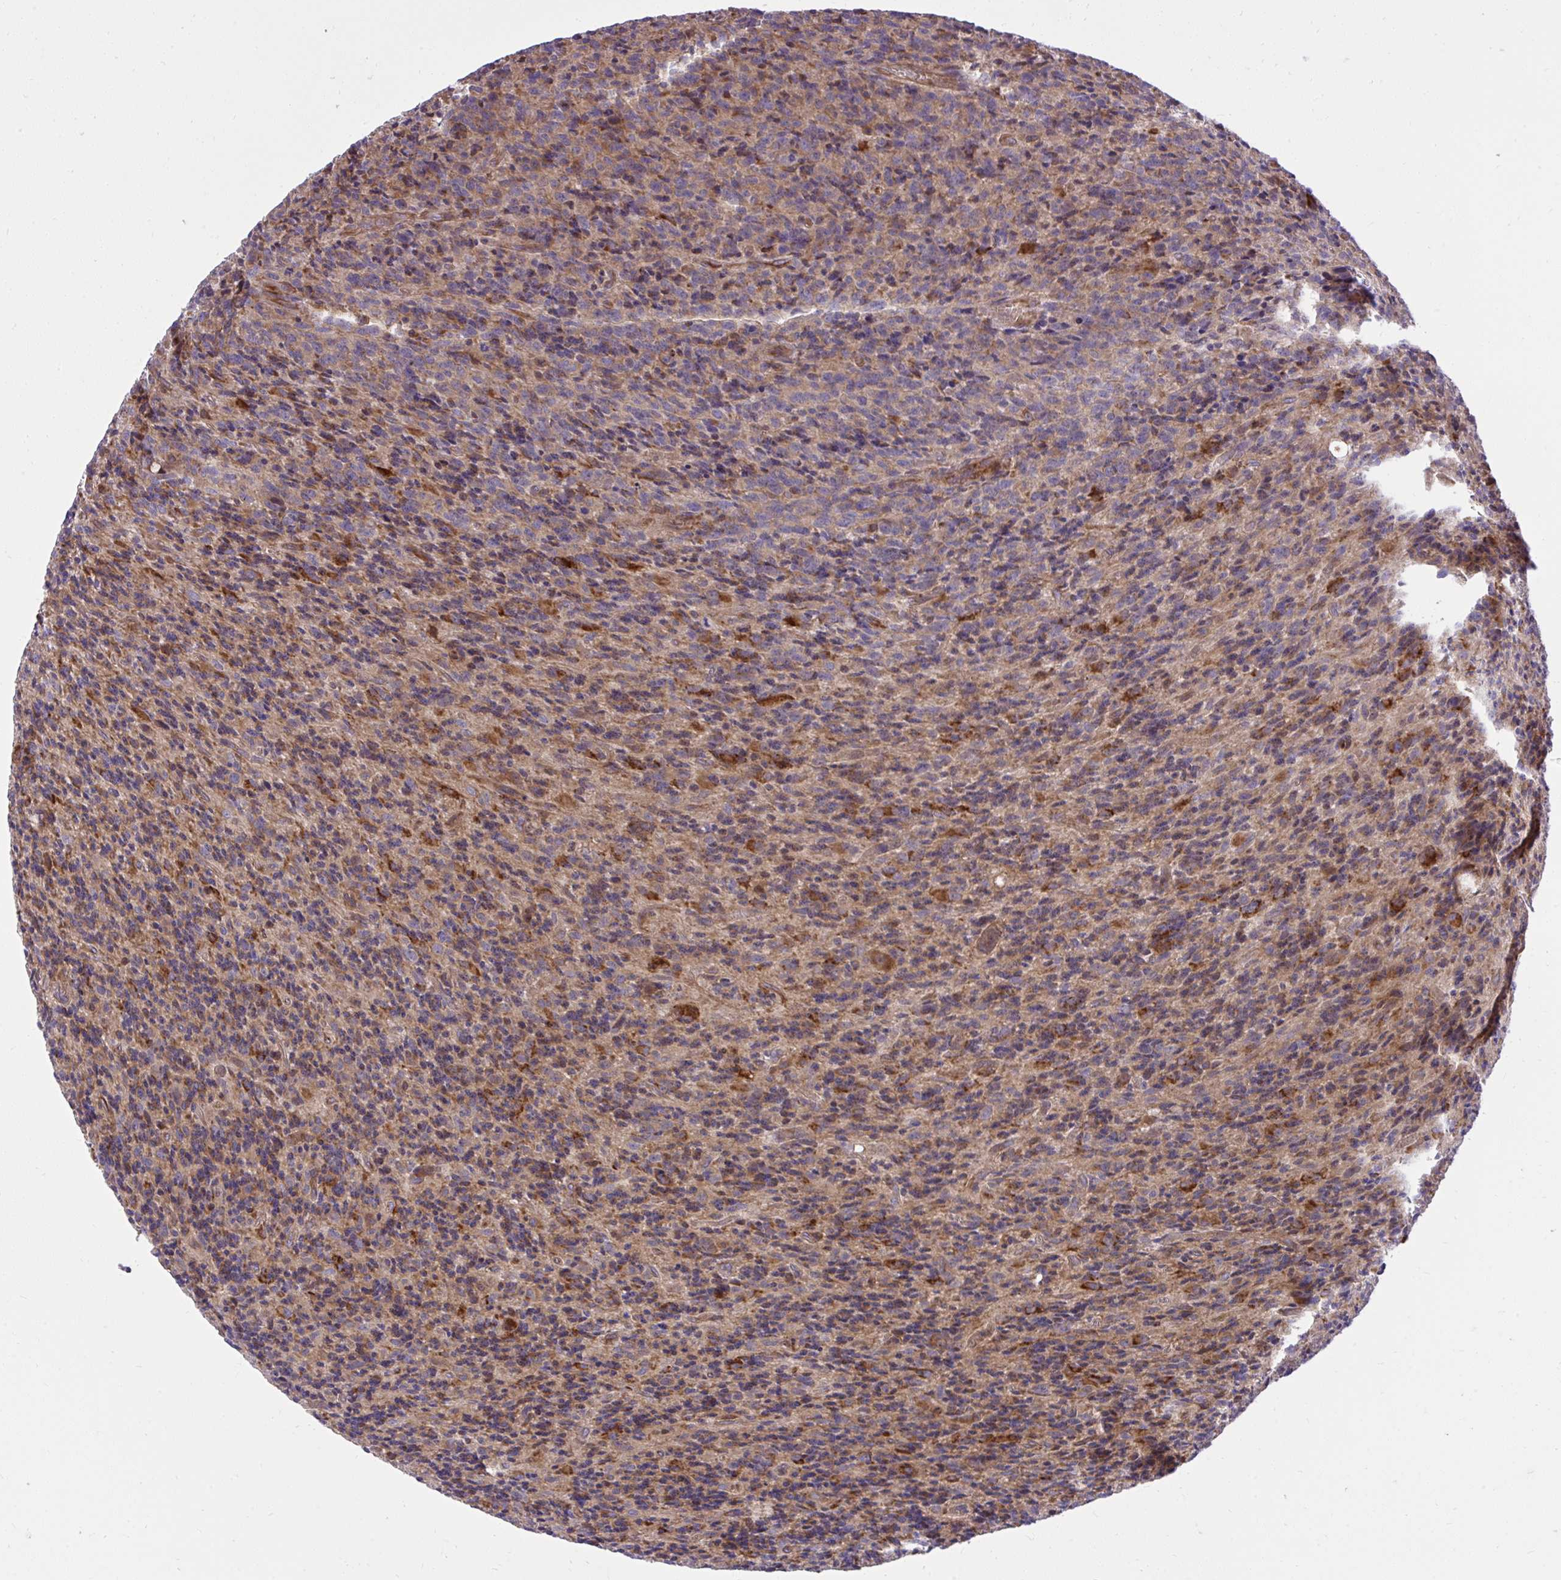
{"staining": {"intensity": "weak", "quantity": ">75%", "location": "cytoplasmic/membranous"}, "tissue": "glioma", "cell_type": "Tumor cells", "image_type": "cancer", "snomed": [{"axis": "morphology", "description": "Glioma, malignant, High grade"}, {"axis": "topography", "description": "Brain"}], "caption": "Protein expression analysis of malignant glioma (high-grade) reveals weak cytoplasmic/membranous expression in about >75% of tumor cells.", "gene": "PAIP2", "patient": {"sex": "male", "age": 76}}